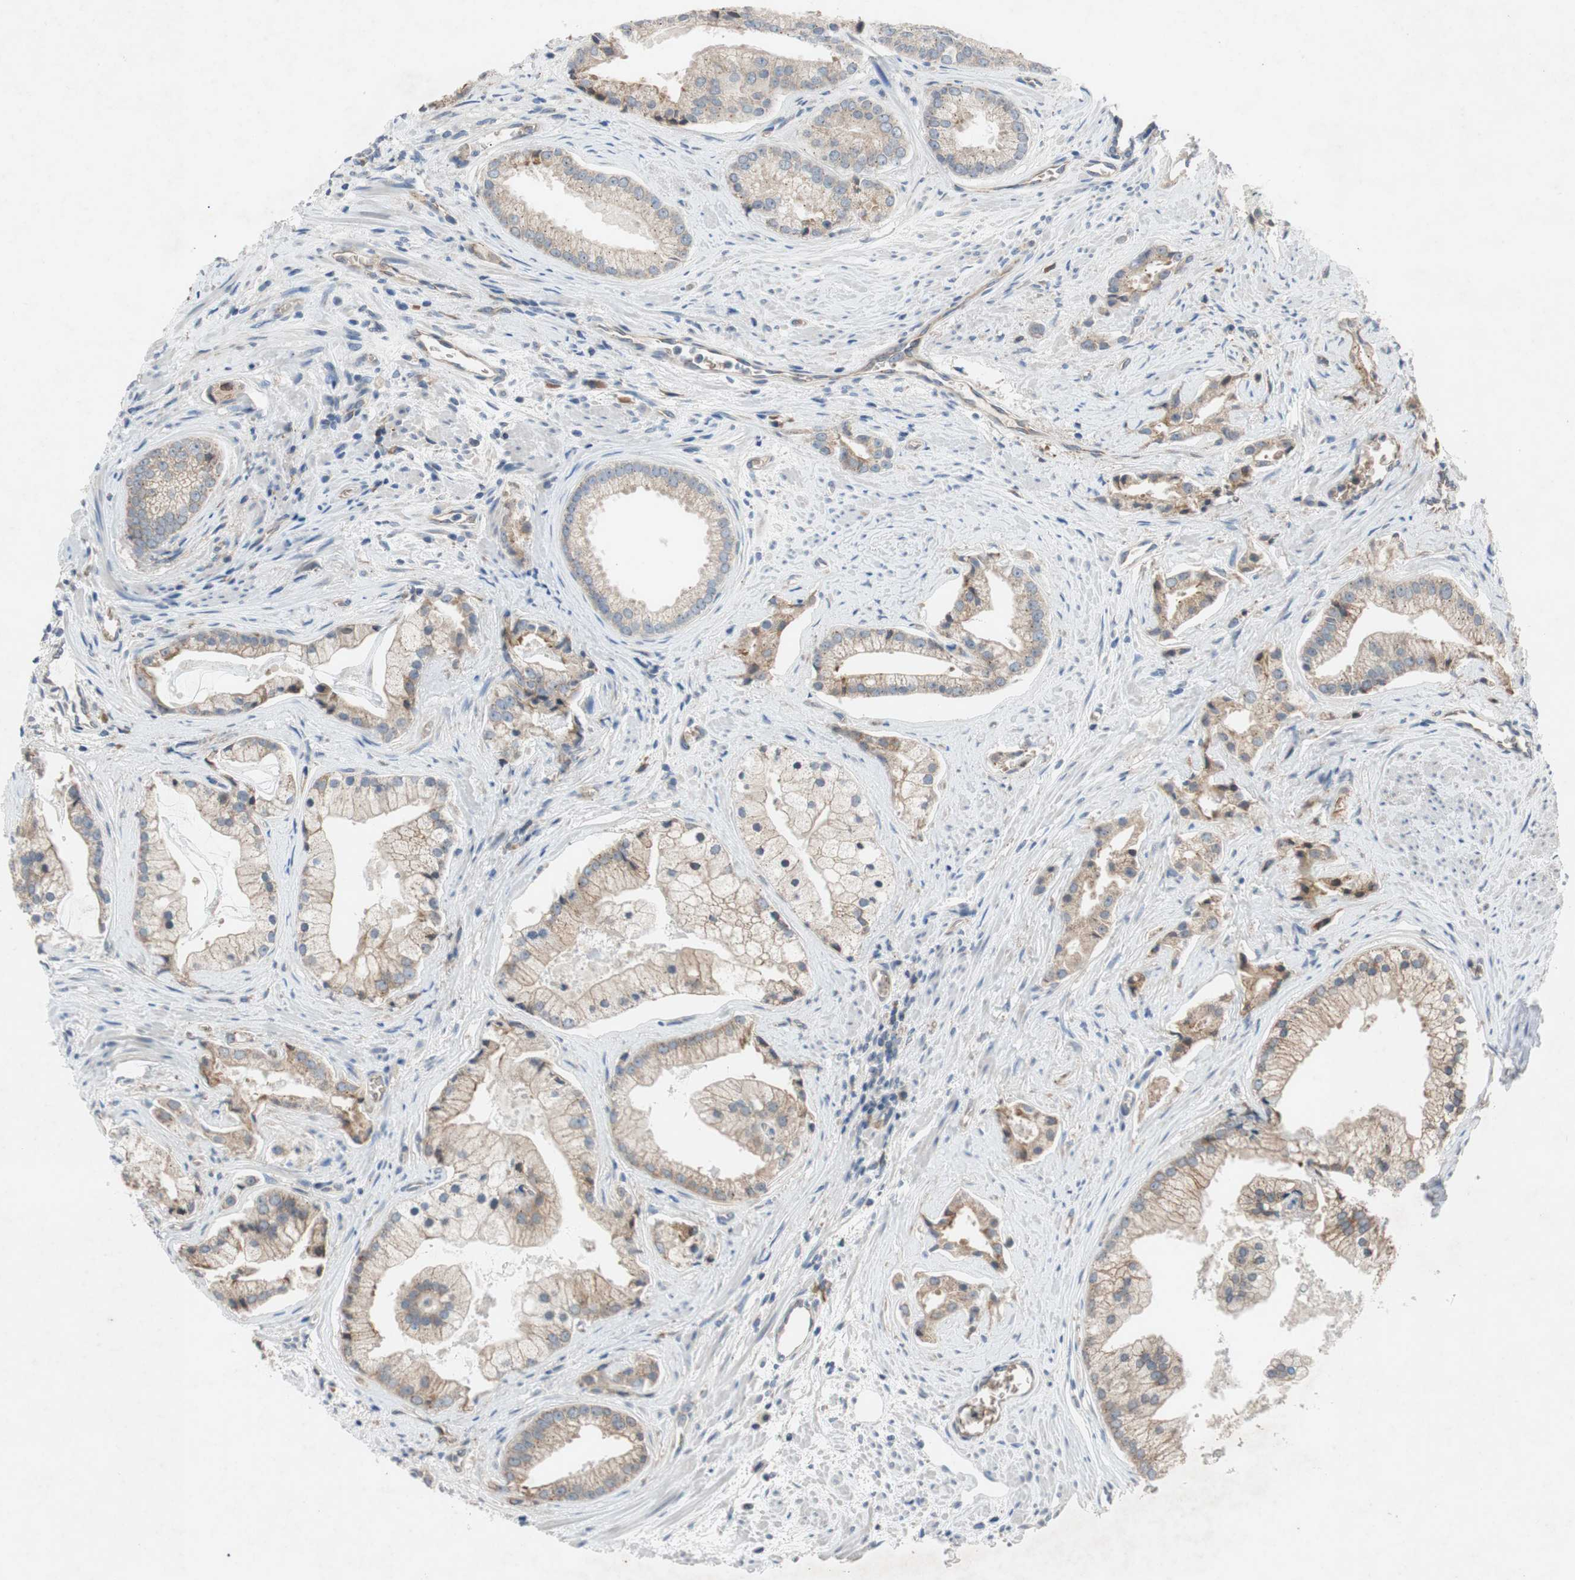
{"staining": {"intensity": "weak", "quantity": ">75%", "location": "cytoplasmic/membranous"}, "tissue": "prostate cancer", "cell_type": "Tumor cells", "image_type": "cancer", "snomed": [{"axis": "morphology", "description": "Adenocarcinoma, High grade"}, {"axis": "topography", "description": "Prostate"}], "caption": "This is a histology image of immunohistochemistry (IHC) staining of prostate cancer, which shows weak staining in the cytoplasmic/membranous of tumor cells.", "gene": "ADD2", "patient": {"sex": "male", "age": 67}}